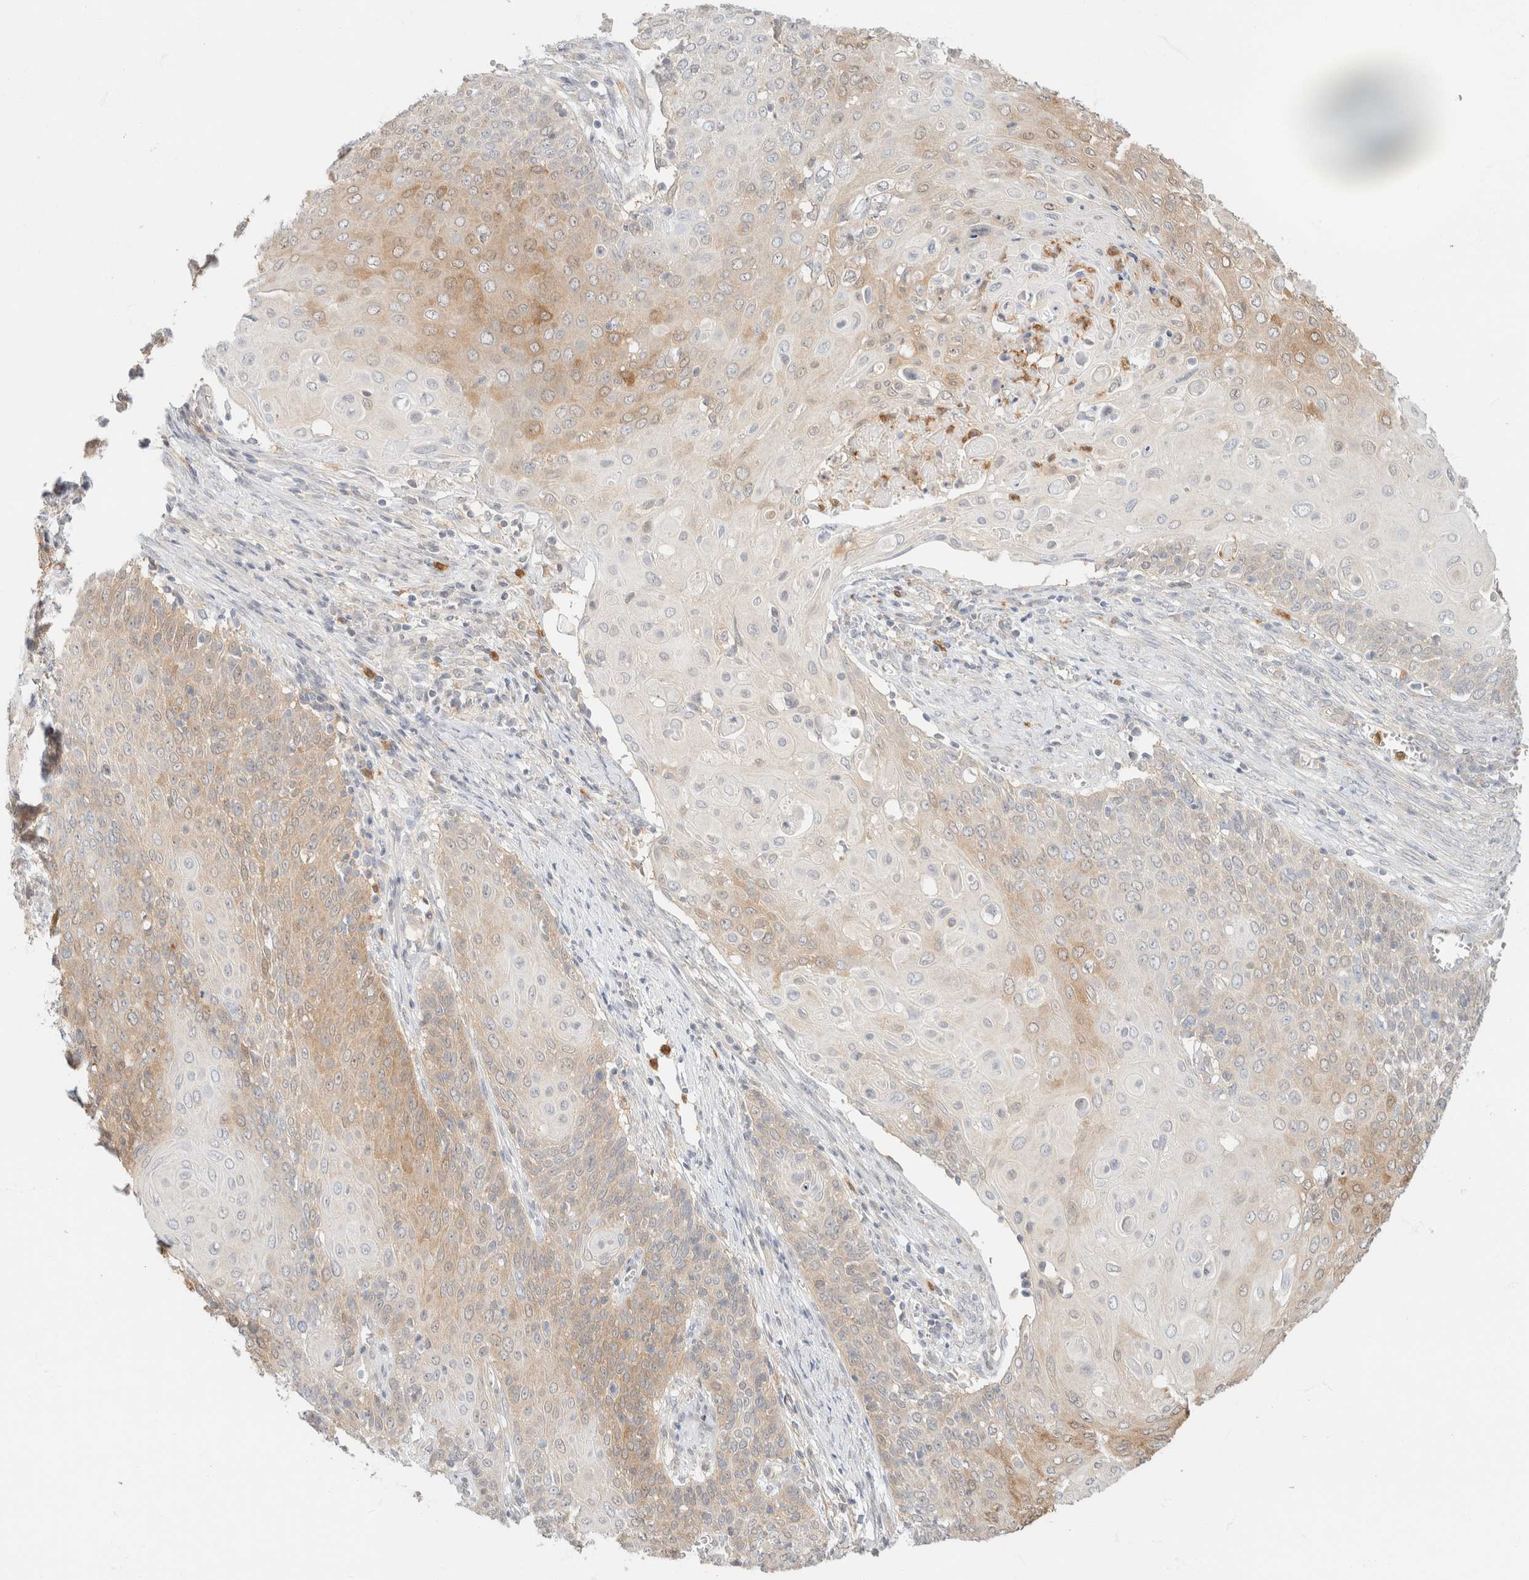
{"staining": {"intensity": "weak", "quantity": "25%-75%", "location": "cytoplasmic/membranous"}, "tissue": "cervical cancer", "cell_type": "Tumor cells", "image_type": "cancer", "snomed": [{"axis": "morphology", "description": "Squamous cell carcinoma, NOS"}, {"axis": "topography", "description": "Cervix"}], "caption": "Cervical squamous cell carcinoma stained for a protein (brown) reveals weak cytoplasmic/membranous positive staining in approximately 25%-75% of tumor cells.", "gene": "GPI", "patient": {"sex": "female", "age": 39}}